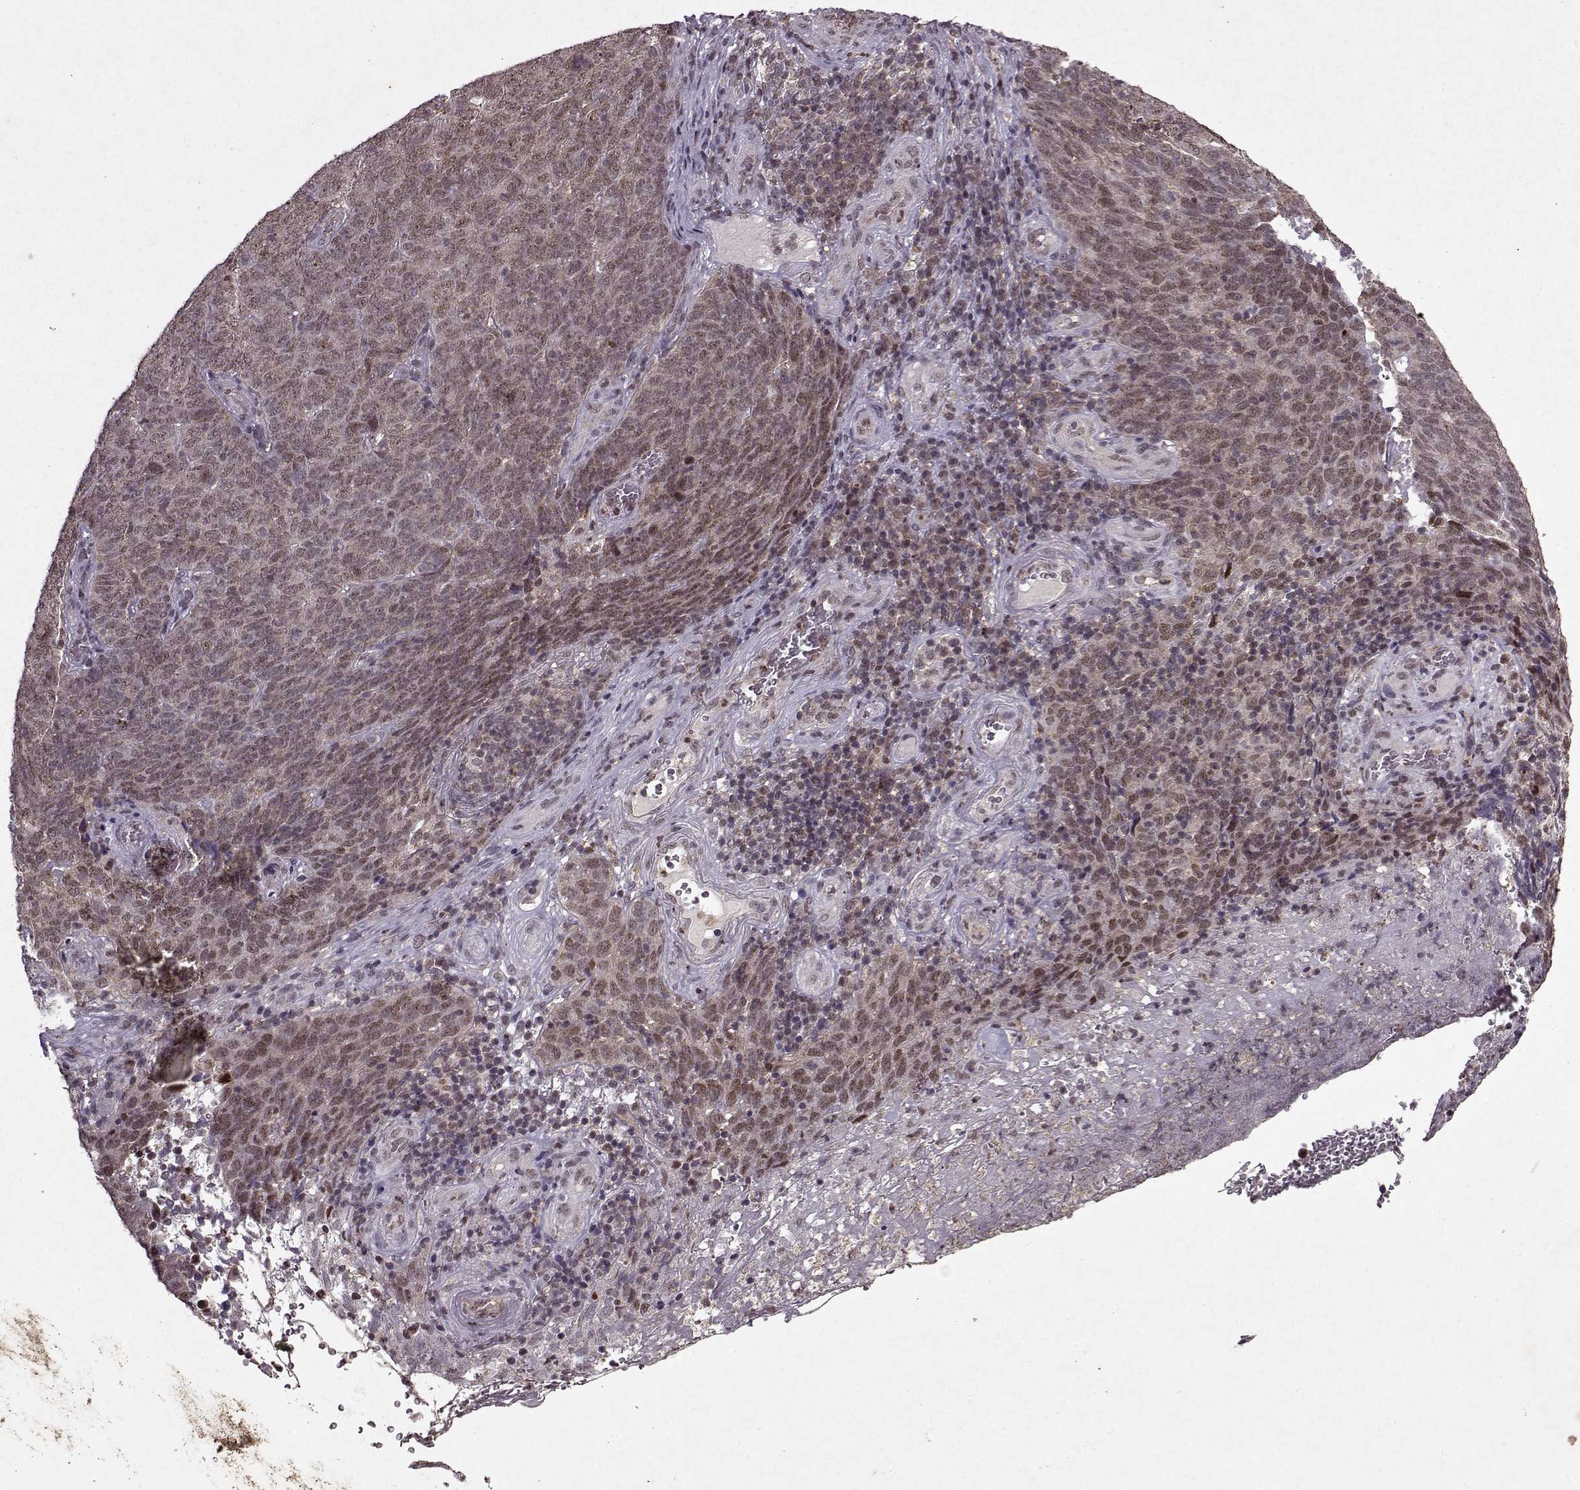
{"staining": {"intensity": "weak", "quantity": ">75%", "location": "cytoplasmic/membranous,nuclear"}, "tissue": "skin cancer", "cell_type": "Tumor cells", "image_type": "cancer", "snomed": [{"axis": "morphology", "description": "Squamous cell carcinoma, NOS"}, {"axis": "topography", "description": "Skin"}, {"axis": "topography", "description": "Anal"}], "caption": "A brown stain highlights weak cytoplasmic/membranous and nuclear positivity of a protein in human skin cancer (squamous cell carcinoma) tumor cells.", "gene": "PSMA7", "patient": {"sex": "female", "age": 51}}